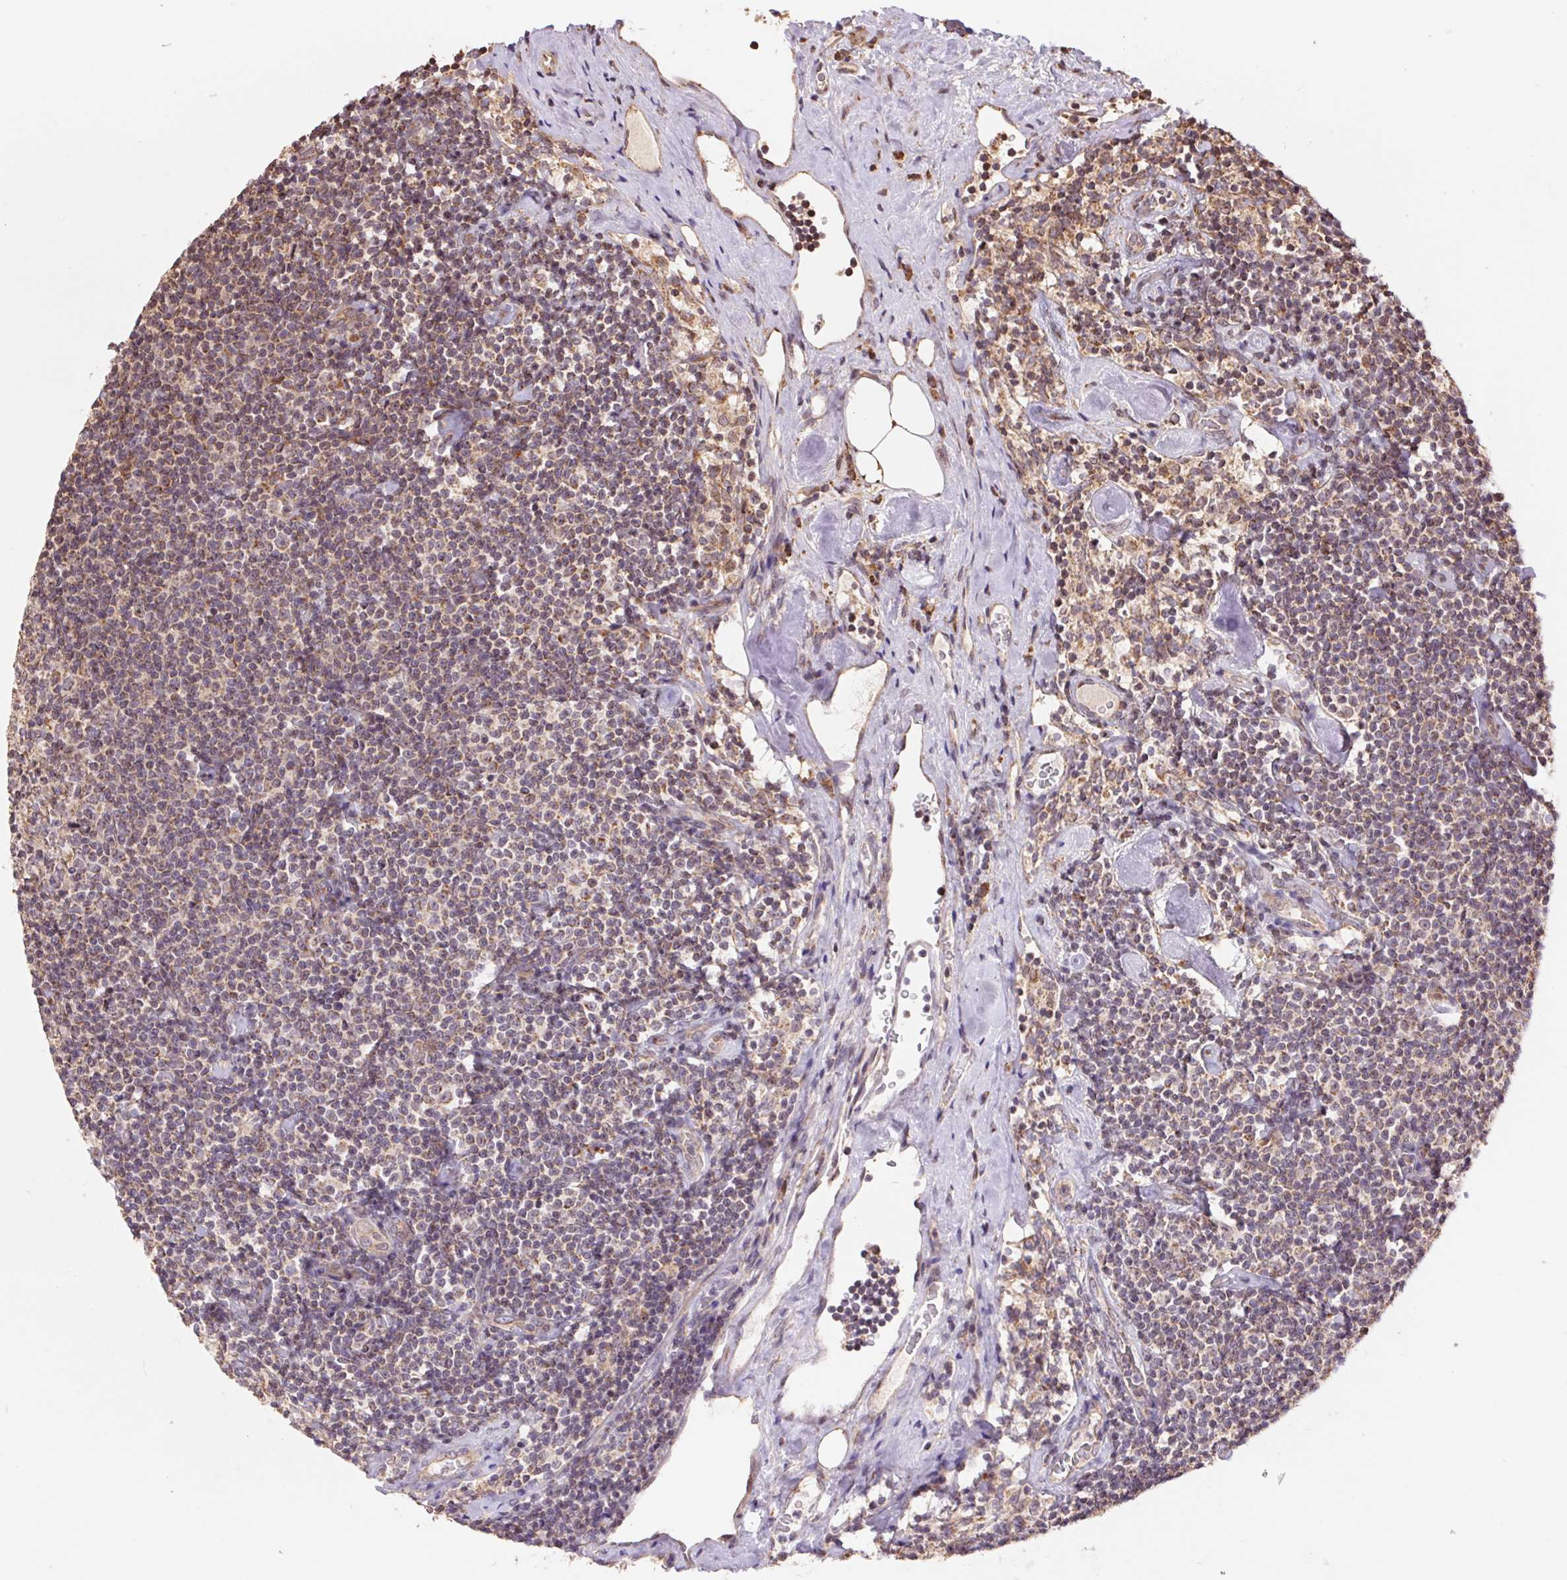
{"staining": {"intensity": "weak", "quantity": "25%-75%", "location": "cytoplasmic/membranous"}, "tissue": "lymphoma", "cell_type": "Tumor cells", "image_type": "cancer", "snomed": [{"axis": "morphology", "description": "Malignant lymphoma, non-Hodgkin's type, Low grade"}, {"axis": "topography", "description": "Lymph node"}], "caption": "IHC (DAB (3,3'-diaminobenzidine)) staining of human low-grade malignant lymphoma, non-Hodgkin's type demonstrates weak cytoplasmic/membranous protein positivity in approximately 25%-75% of tumor cells. The staining was performed using DAB (3,3'-diaminobenzidine), with brown indicating positive protein expression. Nuclei are stained blue with hematoxylin.", "gene": "PDHA1", "patient": {"sex": "male", "age": 81}}